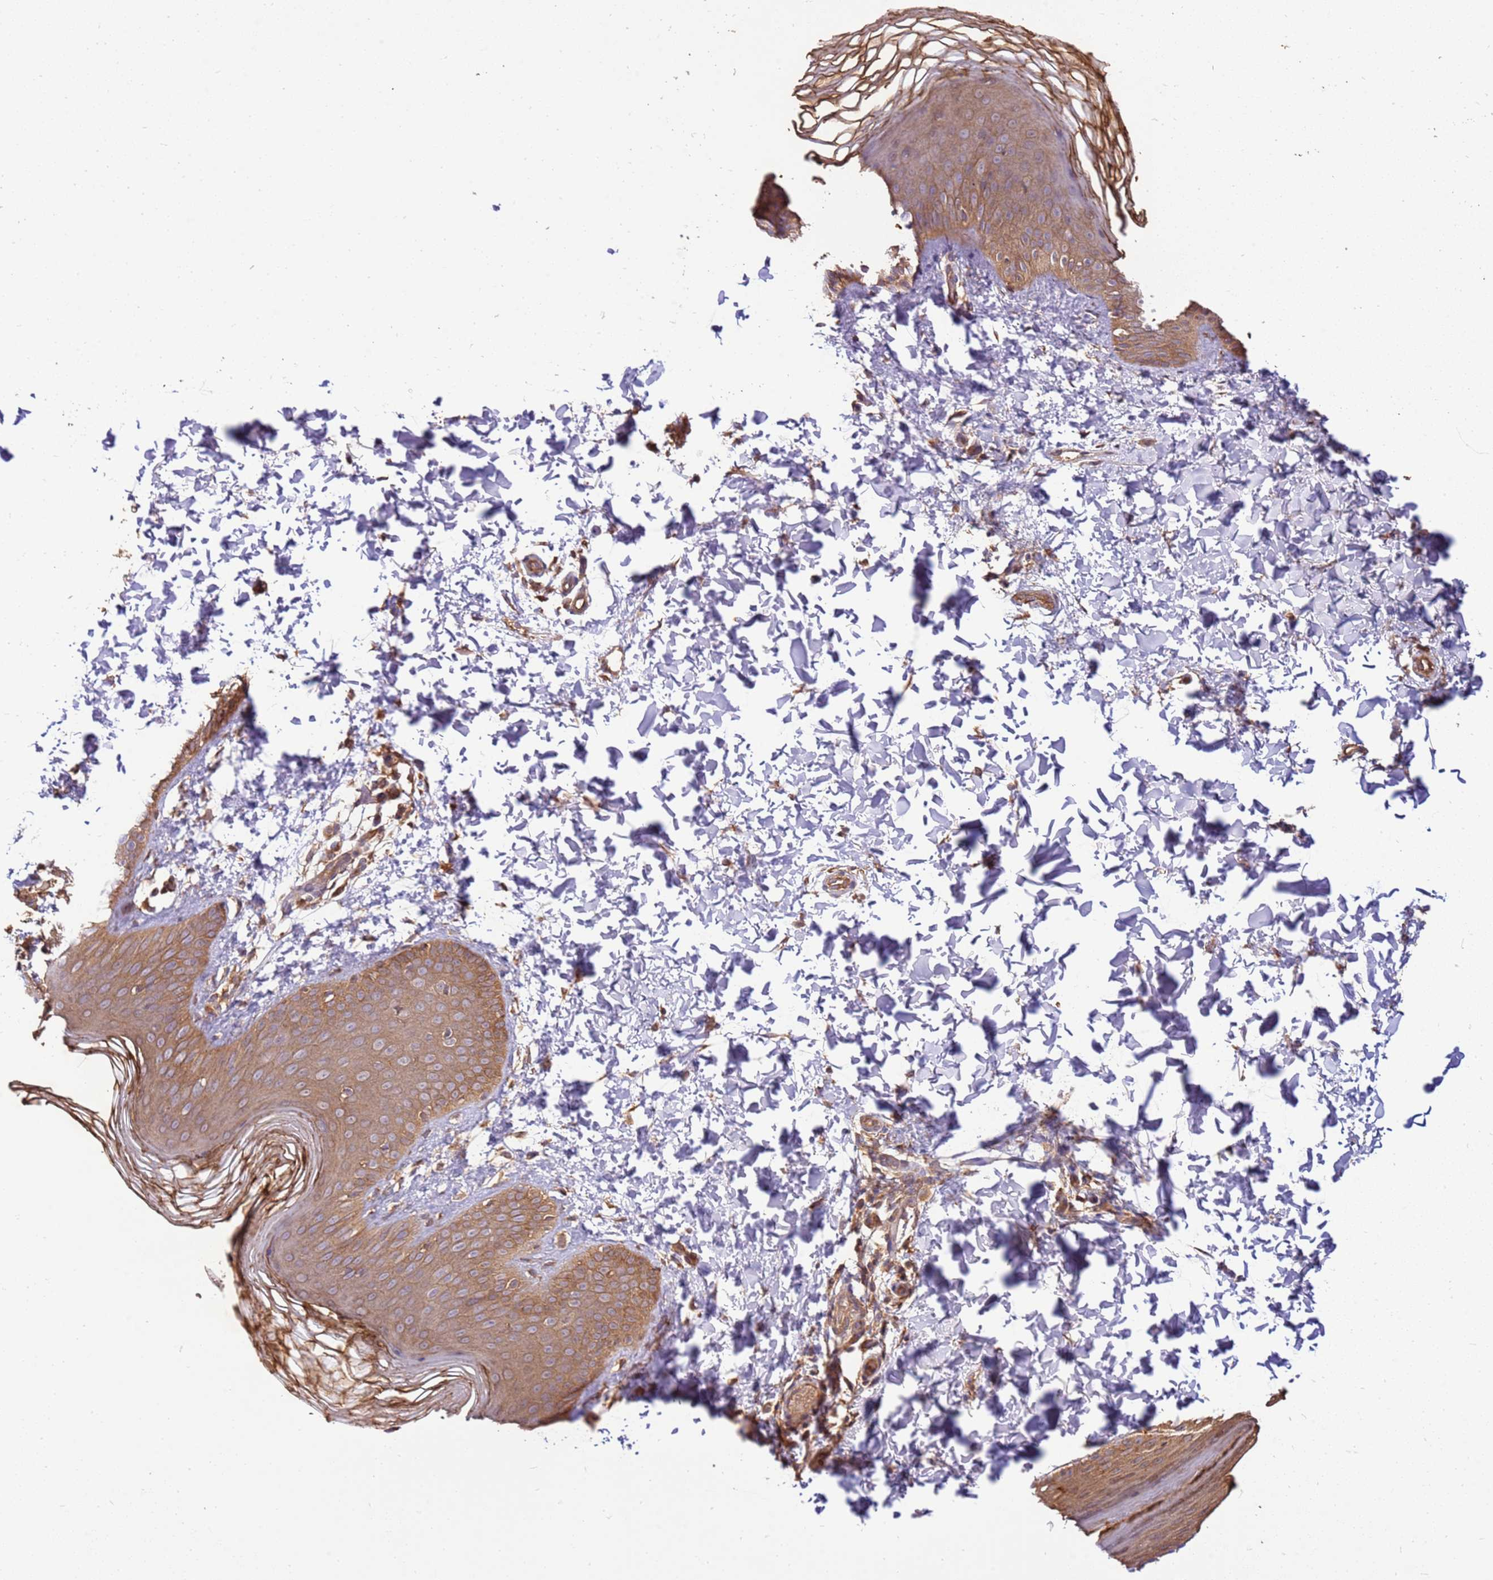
{"staining": {"intensity": "strong", "quantity": ">75%", "location": "cytoplasmic/membranous"}, "tissue": "skin", "cell_type": "Epidermal cells", "image_type": "normal", "snomed": [{"axis": "morphology", "description": "Normal tissue, NOS"}, {"axis": "morphology", "description": "Inflammation, NOS"}, {"axis": "topography", "description": "Soft tissue"}, {"axis": "topography", "description": "Anal"}], "caption": "Human skin stained for a protein (brown) shows strong cytoplasmic/membranous positive expression in about >75% of epidermal cells.", "gene": "SLC44A5", "patient": {"sex": "female", "age": 15}}